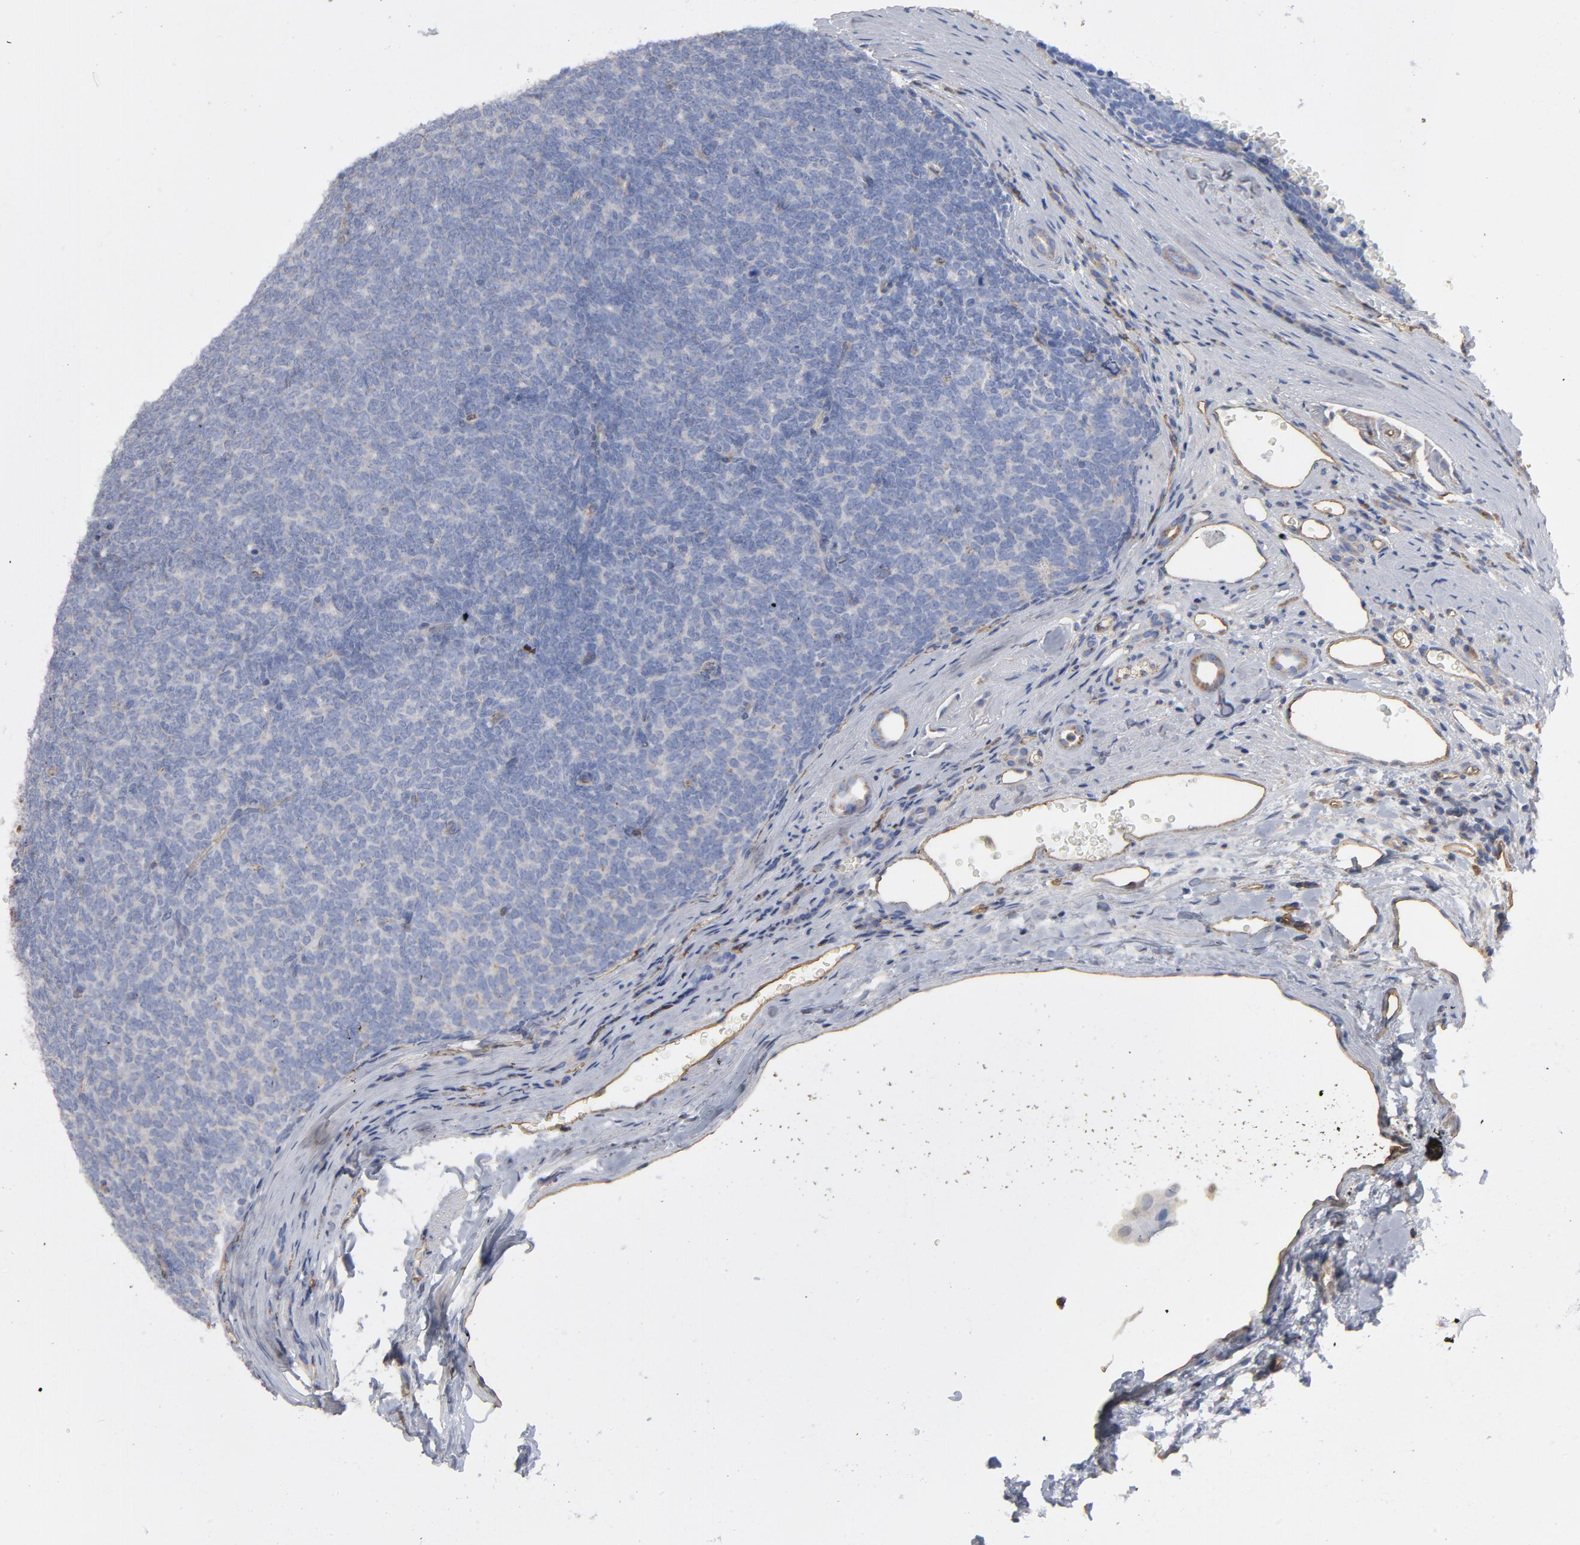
{"staining": {"intensity": "negative", "quantity": "none", "location": "none"}, "tissue": "renal cancer", "cell_type": "Tumor cells", "image_type": "cancer", "snomed": [{"axis": "morphology", "description": "Neoplasm, malignant, NOS"}, {"axis": "topography", "description": "Kidney"}], "caption": "Renal malignant neoplasm was stained to show a protein in brown. There is no significant staining in tumor cells.", "gene": "OXA1L", "patient": {"sex": "male", "age": 28}}